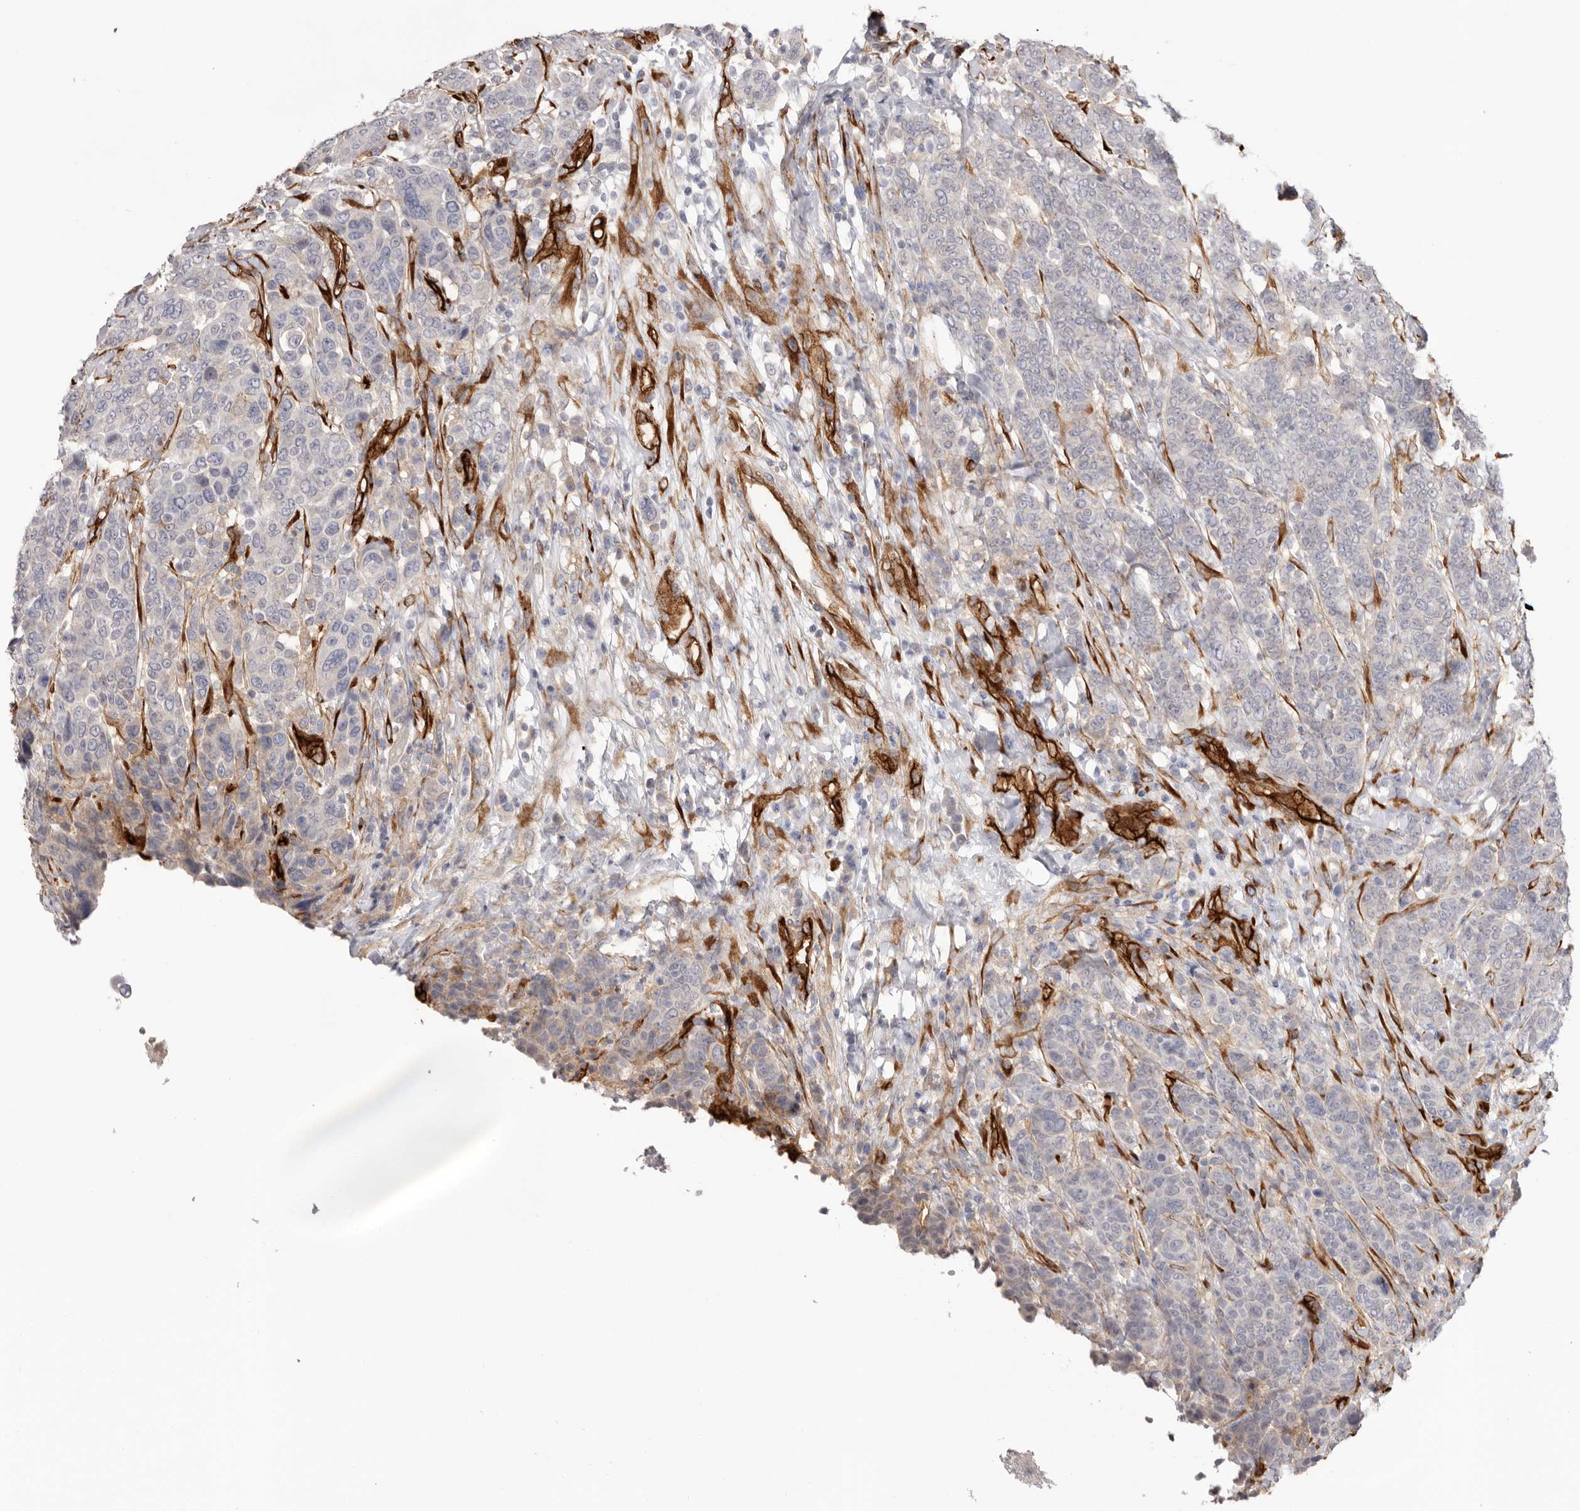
{"staining": {"intensity": "negative", "quantity": "none", "location": "none"}, "tissue": "breast cancer", "cell_type": "Tumor cells", "image_type": "cancer", "snomed": [{"axis": "morphology", "description": "Duct carcinoma"}, {"axis": "topography", "description": "Breast"}], "caption": "Image shows no protein staining in tumor cells of breast infiltrating ductal carcinoma tissue.", "gene": "LRRC66", "patient": {"sex": "female", "age": 37}}